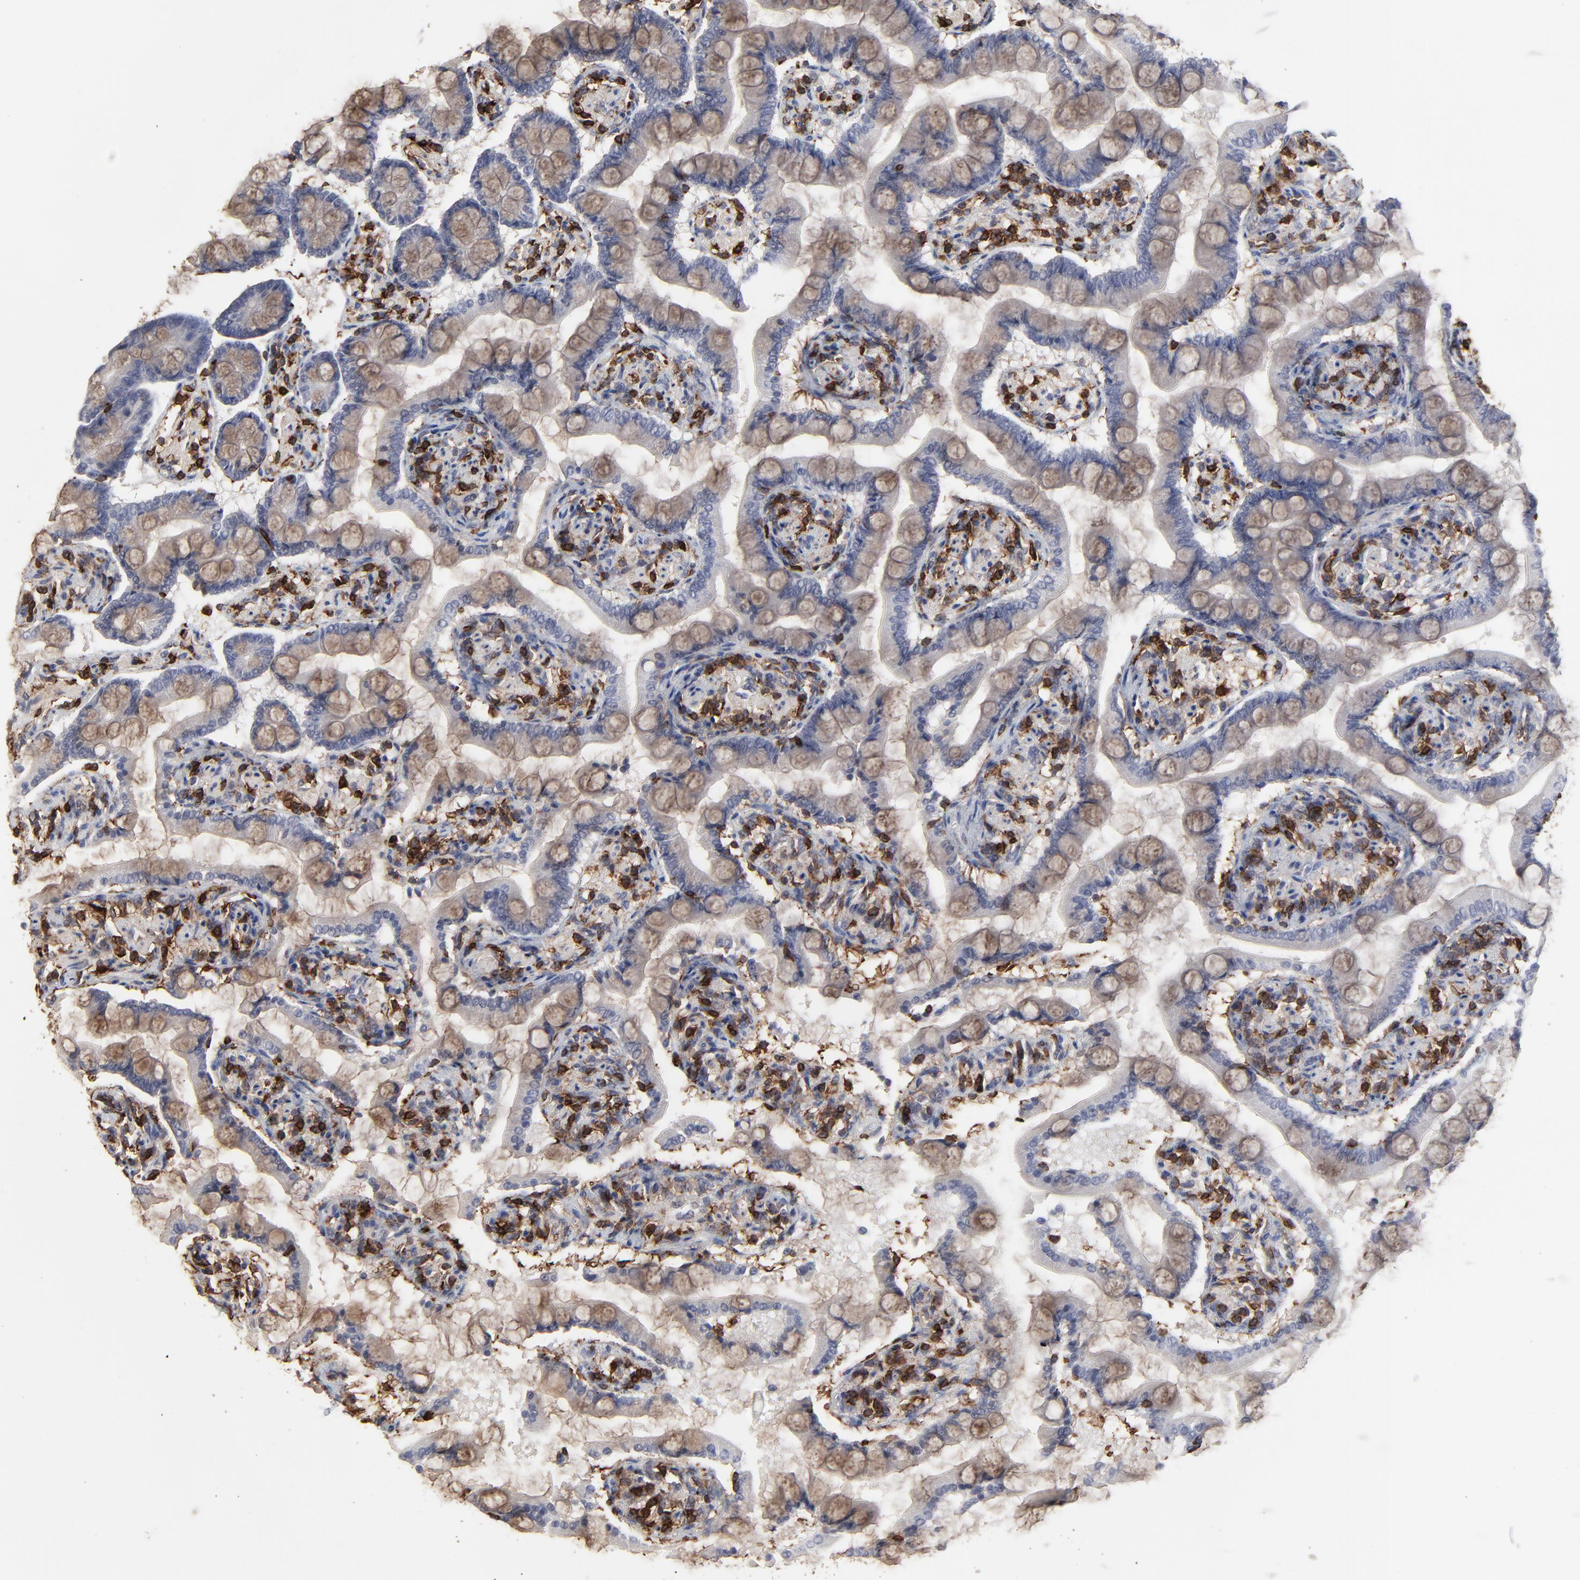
{"staining": {"intensity": "weak", "quantity": "25%-75%", "location": "cytoplasmic/membranous"}, "tissue": "small intestine", "cell_type": "Glandular cells", "image_type": "normal", "snomed": [{"axis": "morphology", "description": "Normal tissue, NOS"}, {"axis": "topography", "description": "Small intestine"}], "caption": "A brown stain shows weak cytoplasmic/membranous staining of a protein in glandular cells of benign human small intestine.", "gene": "SLC6A14", "patient": {"sex": "male", "age": 41}}